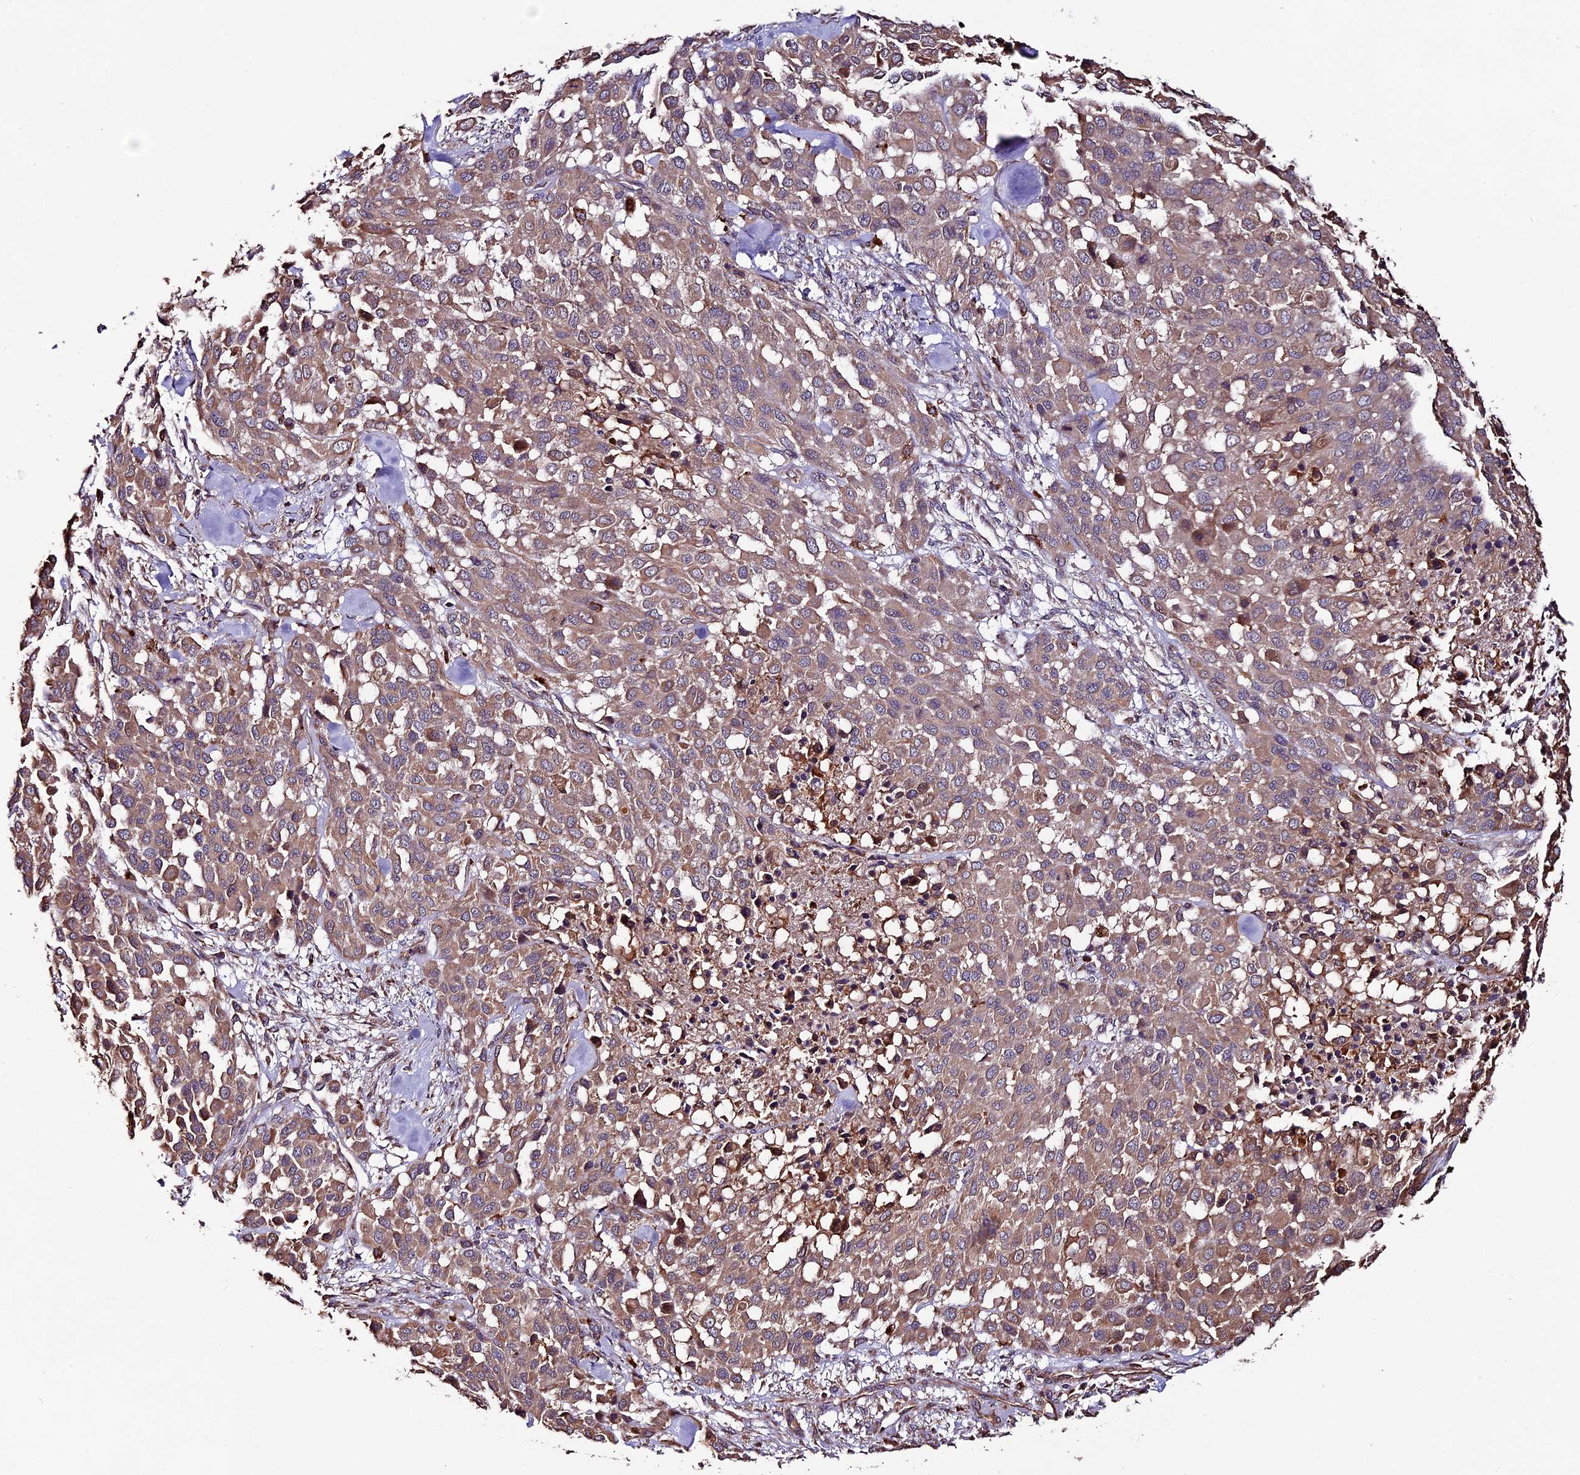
{"staining": {"intensity": "moderate", "quantity": ">75%", "location": "cytoplasmic/membranous"}, "tissue": "melanoma", "cell_type": "Tumor cells", "image_type": "cancer", "snomed": [{"axis": "morphology", "description": "Malignant melanoma, Metastatic site"}, {"axis": "topography", "description": "Skin"}], "caption": "Tumor cells show medium levels of moderate cytoplasmic/membranous positivity in about >75% of cells in human malignant melanoma (metastatic site).", "gene": "CLN5", "patient": {"sex": "female", "age": 81}}